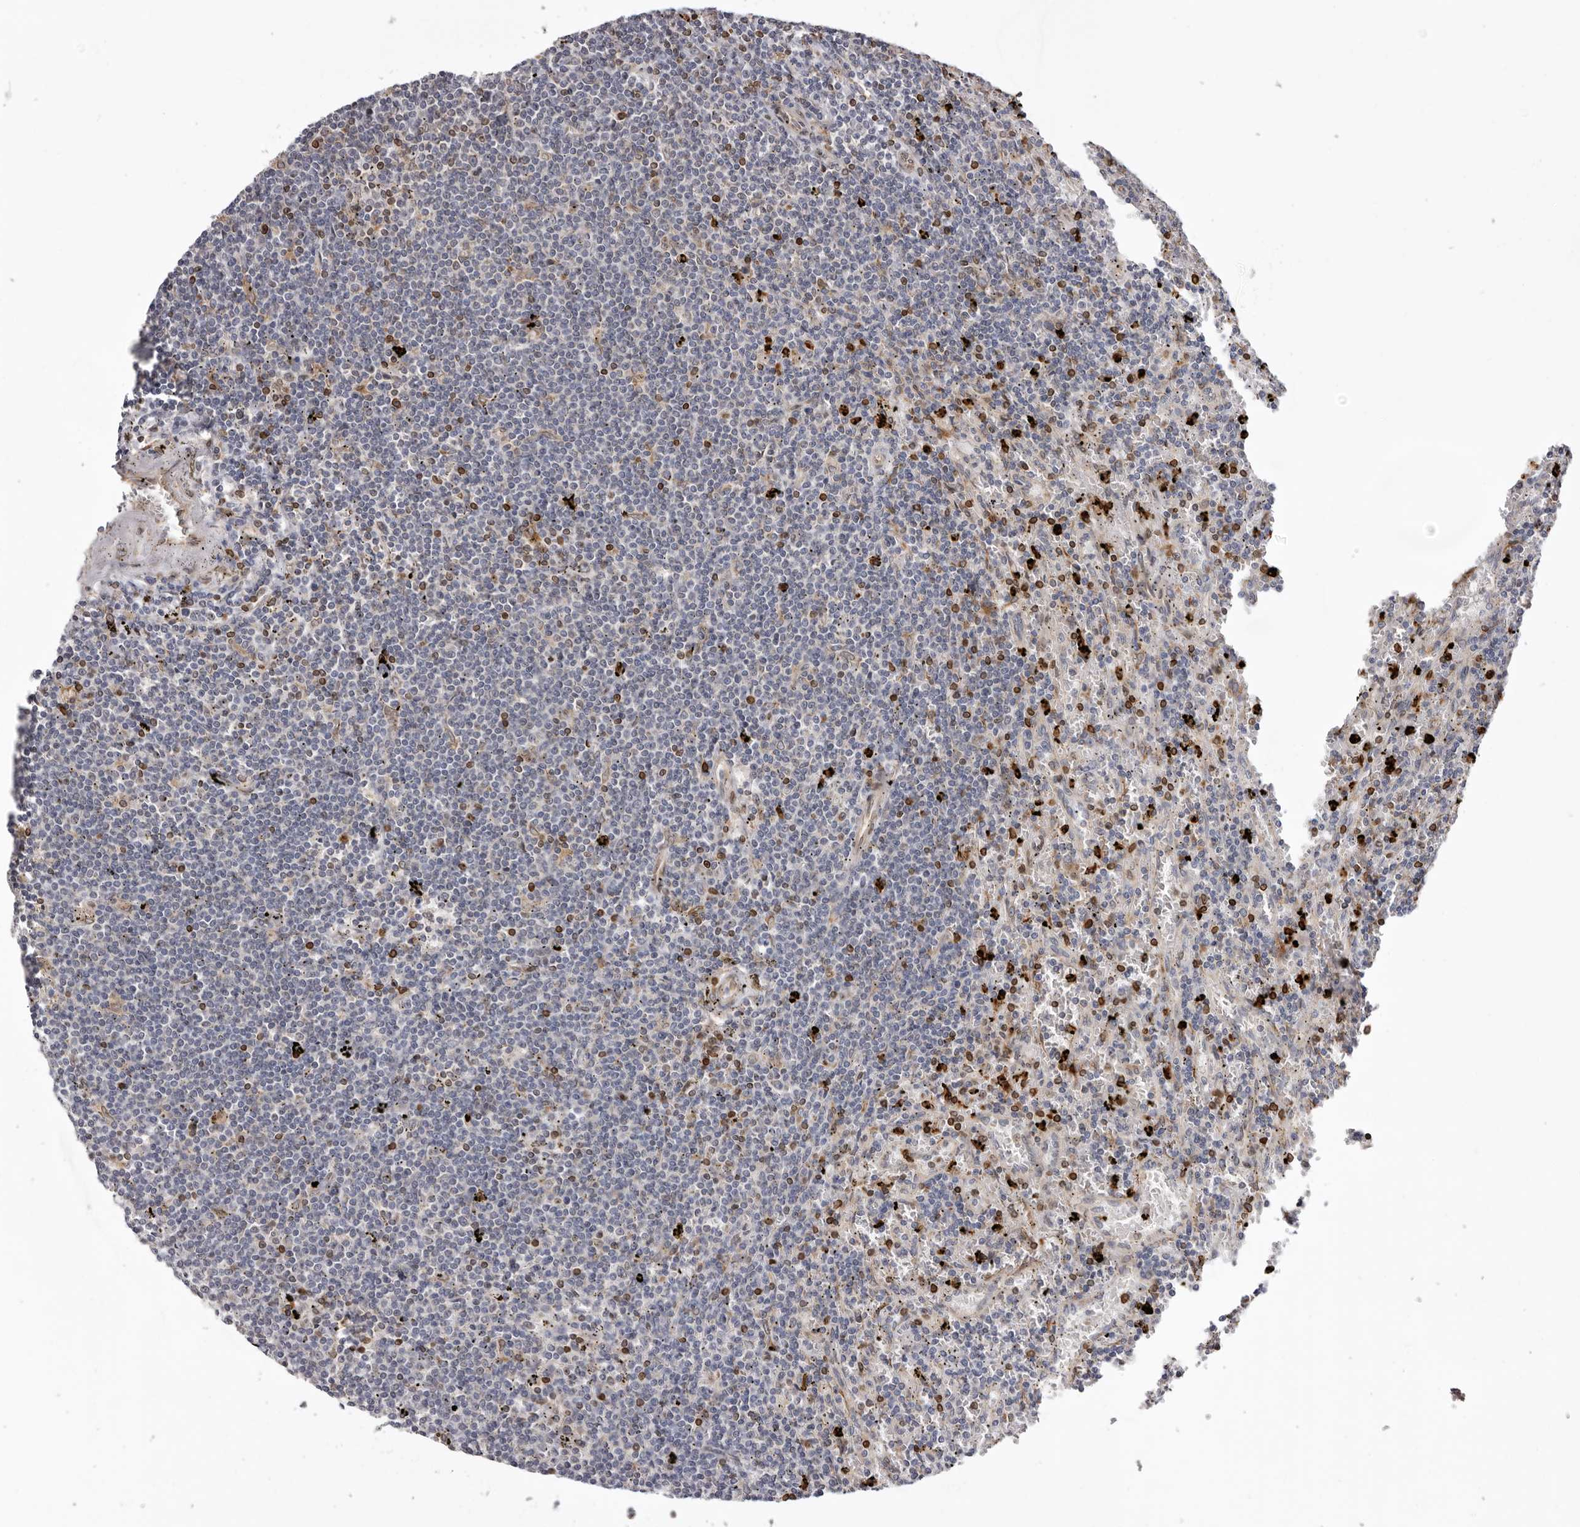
{"staining": {"intensity": "negative", "quantity": "none", "location": "none"}, "tissue": "lymphoma", "cell_type": "Tumor cells", "image_type": "cancer", "snomed": [{"axis": "morphology", "description": "Malignant lymphoma, non-Hodgkin's type, Low grade"}, {"axis": "topography", "description": "Spleen"}], "caption": "The photomicrograph demonstrates no significant staining in tumor cells of low-grade malignant lymphoma, non-Hodgkin's type.", "gene": "C4orf3", "patient": {"sex": "male", "age": 76}}